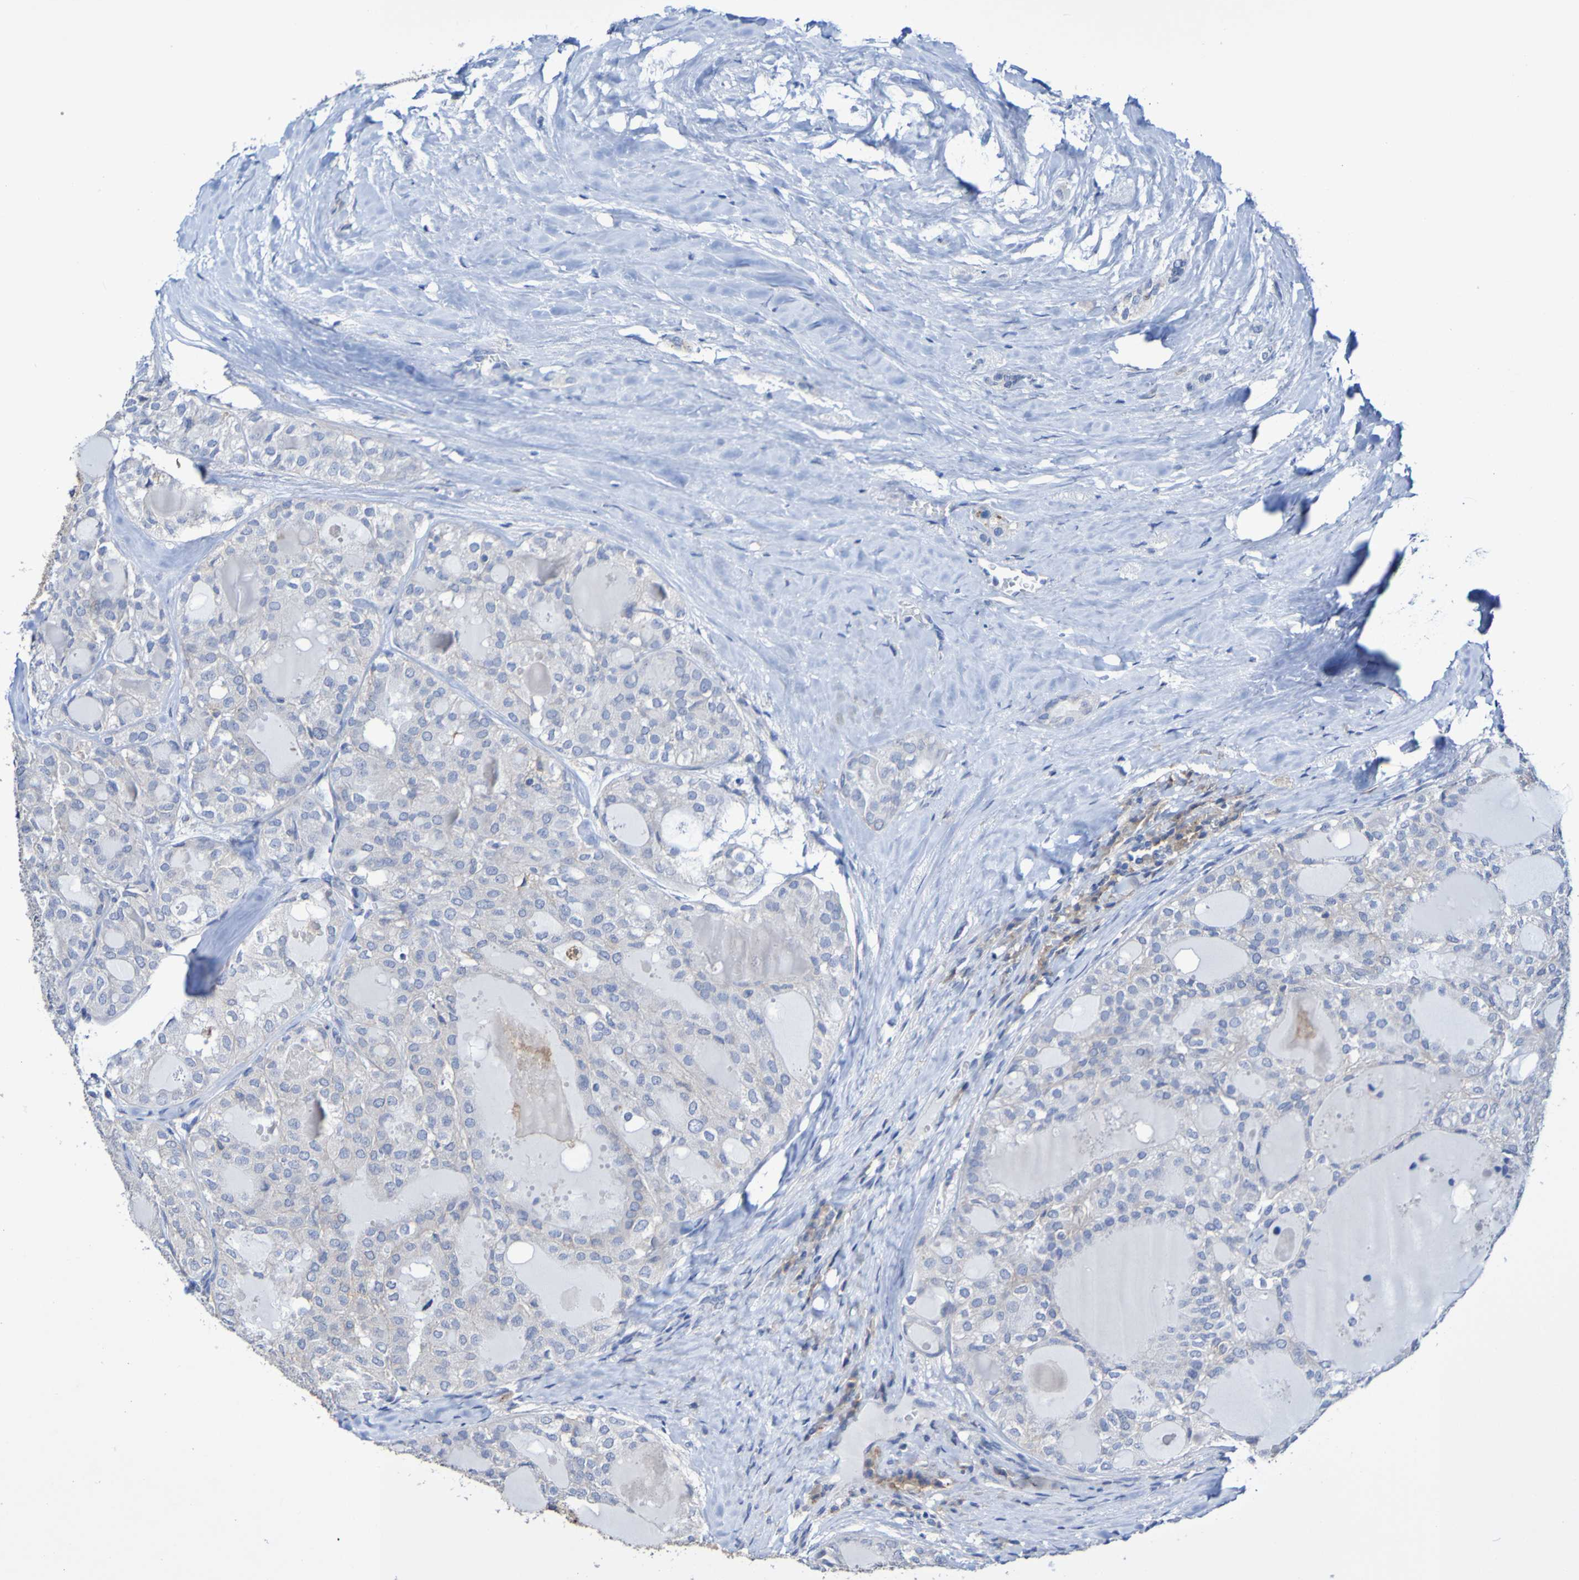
{"staining": {"intensity": "negative", "quantity": "none", "location": "none"}, "tissue": "thyroid cancer", "cell_type": "Tumor cells", "image_type": "cancer", "snomed": [{"axis": "morphology", "description": "Follicular adenoma carcinoma, NOS"}, {"axis": "topography", "description": "Thyroid gland"}], "caption": "There is no significant staining in tumor cells of thyroid cancer (follicular adenoma carcinoma).", "gene": "SLC3A2", "patient": {"sex": "male", "age": 75}}